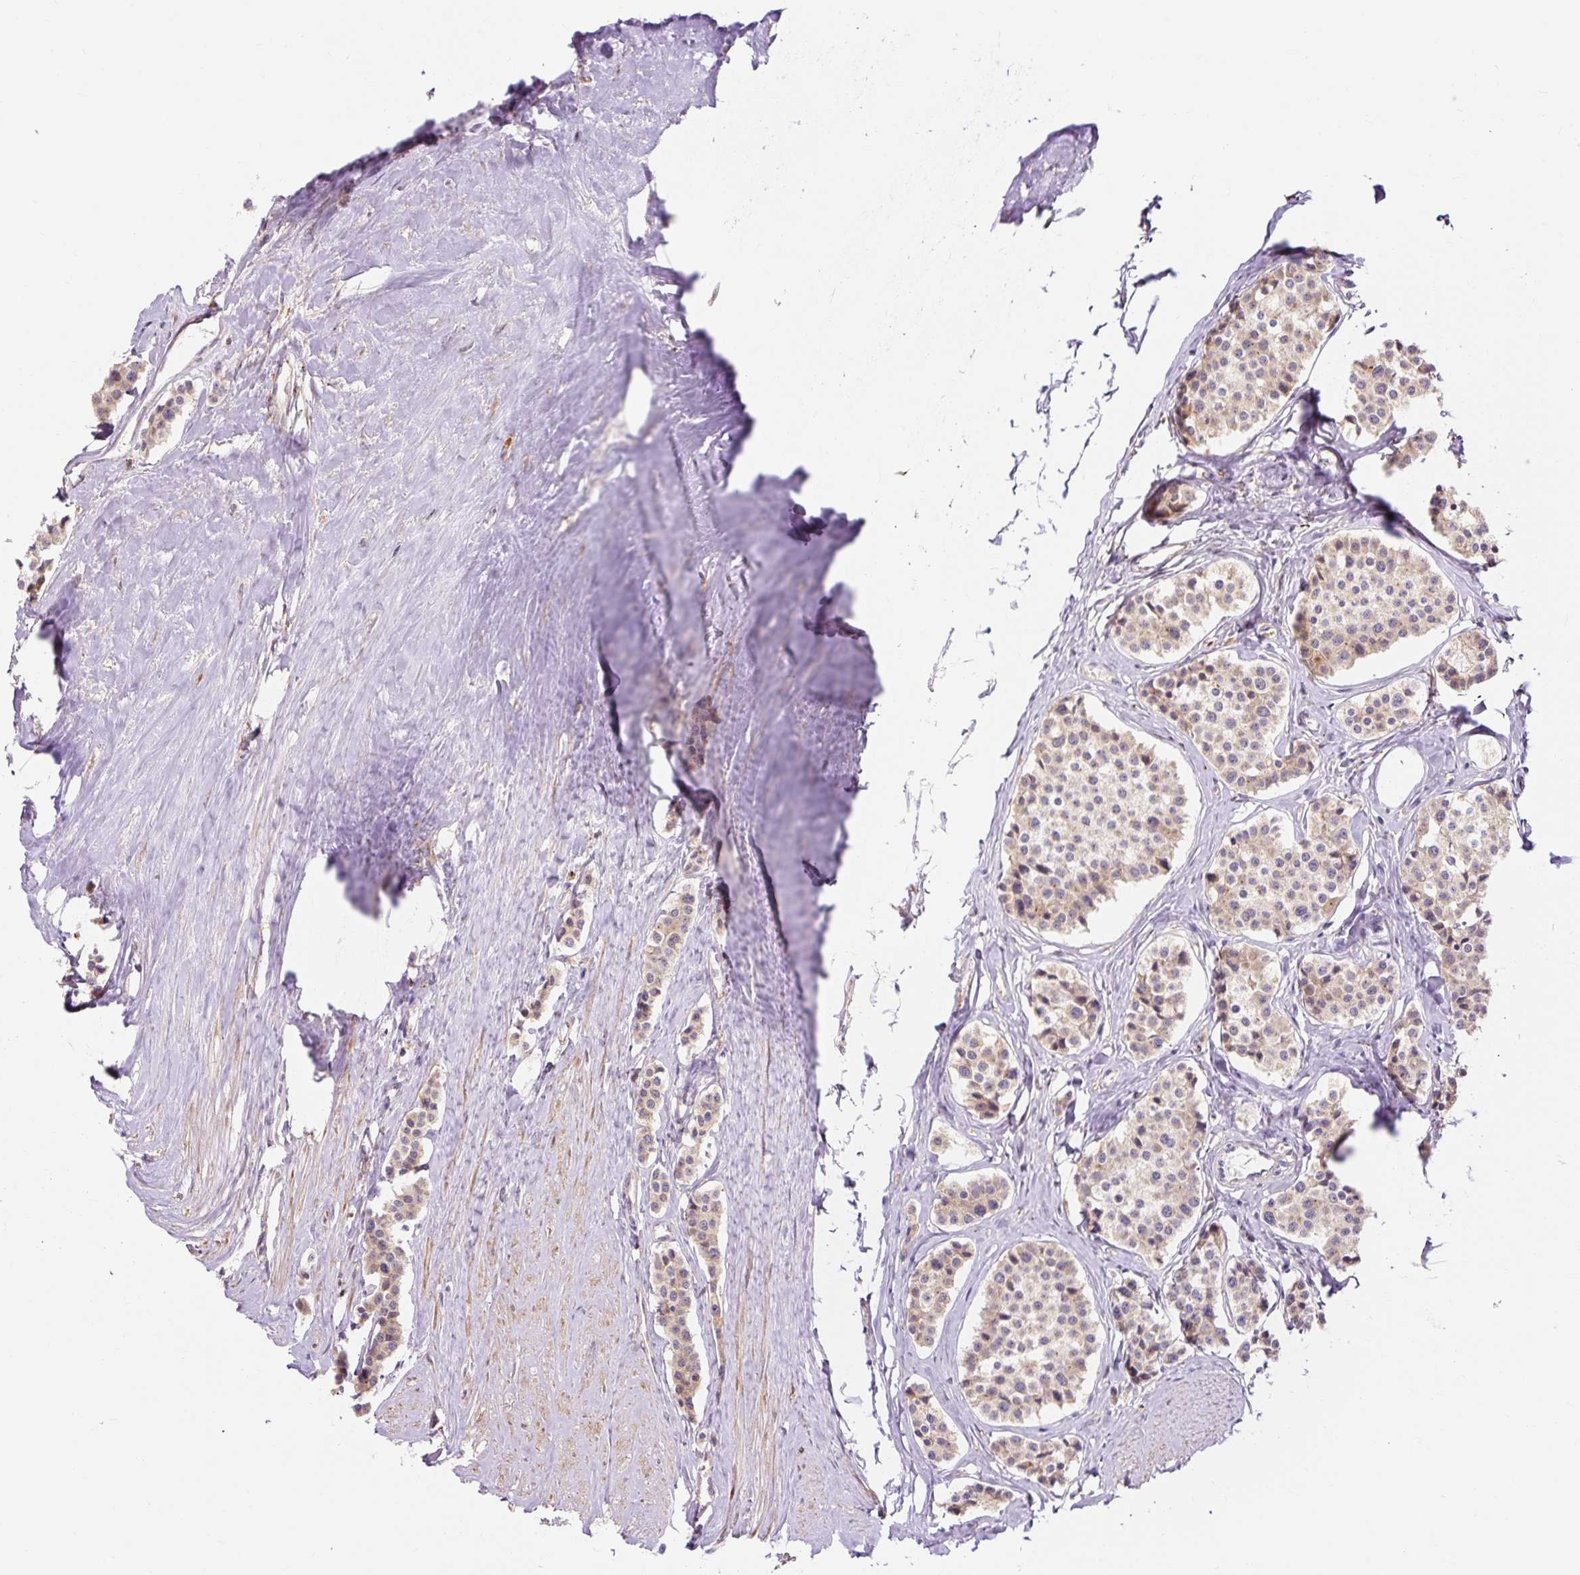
{"staining": {"intensity": "weak", "quantity": "25%-75%", "location": "cytoplasmic/membranous"}, "tissue": "carcinoid", "cell_type": "Tumor cells", "image_type": "cancer", "snomed": [{"axis": "morphology", "description": "Carcinoid, malignant, NOS"}, {"axis": "topography", "description": "Small intestine"}], "caption": "The photomicrograph reveals immunohistochemical staining of carcinoid. There is weak cytoplasmic/membranous positivity is present in approximately 25%-75% of tumor cells.", "gene": "TRIAP1", "patient": {"sex": "male", "age": 60}}